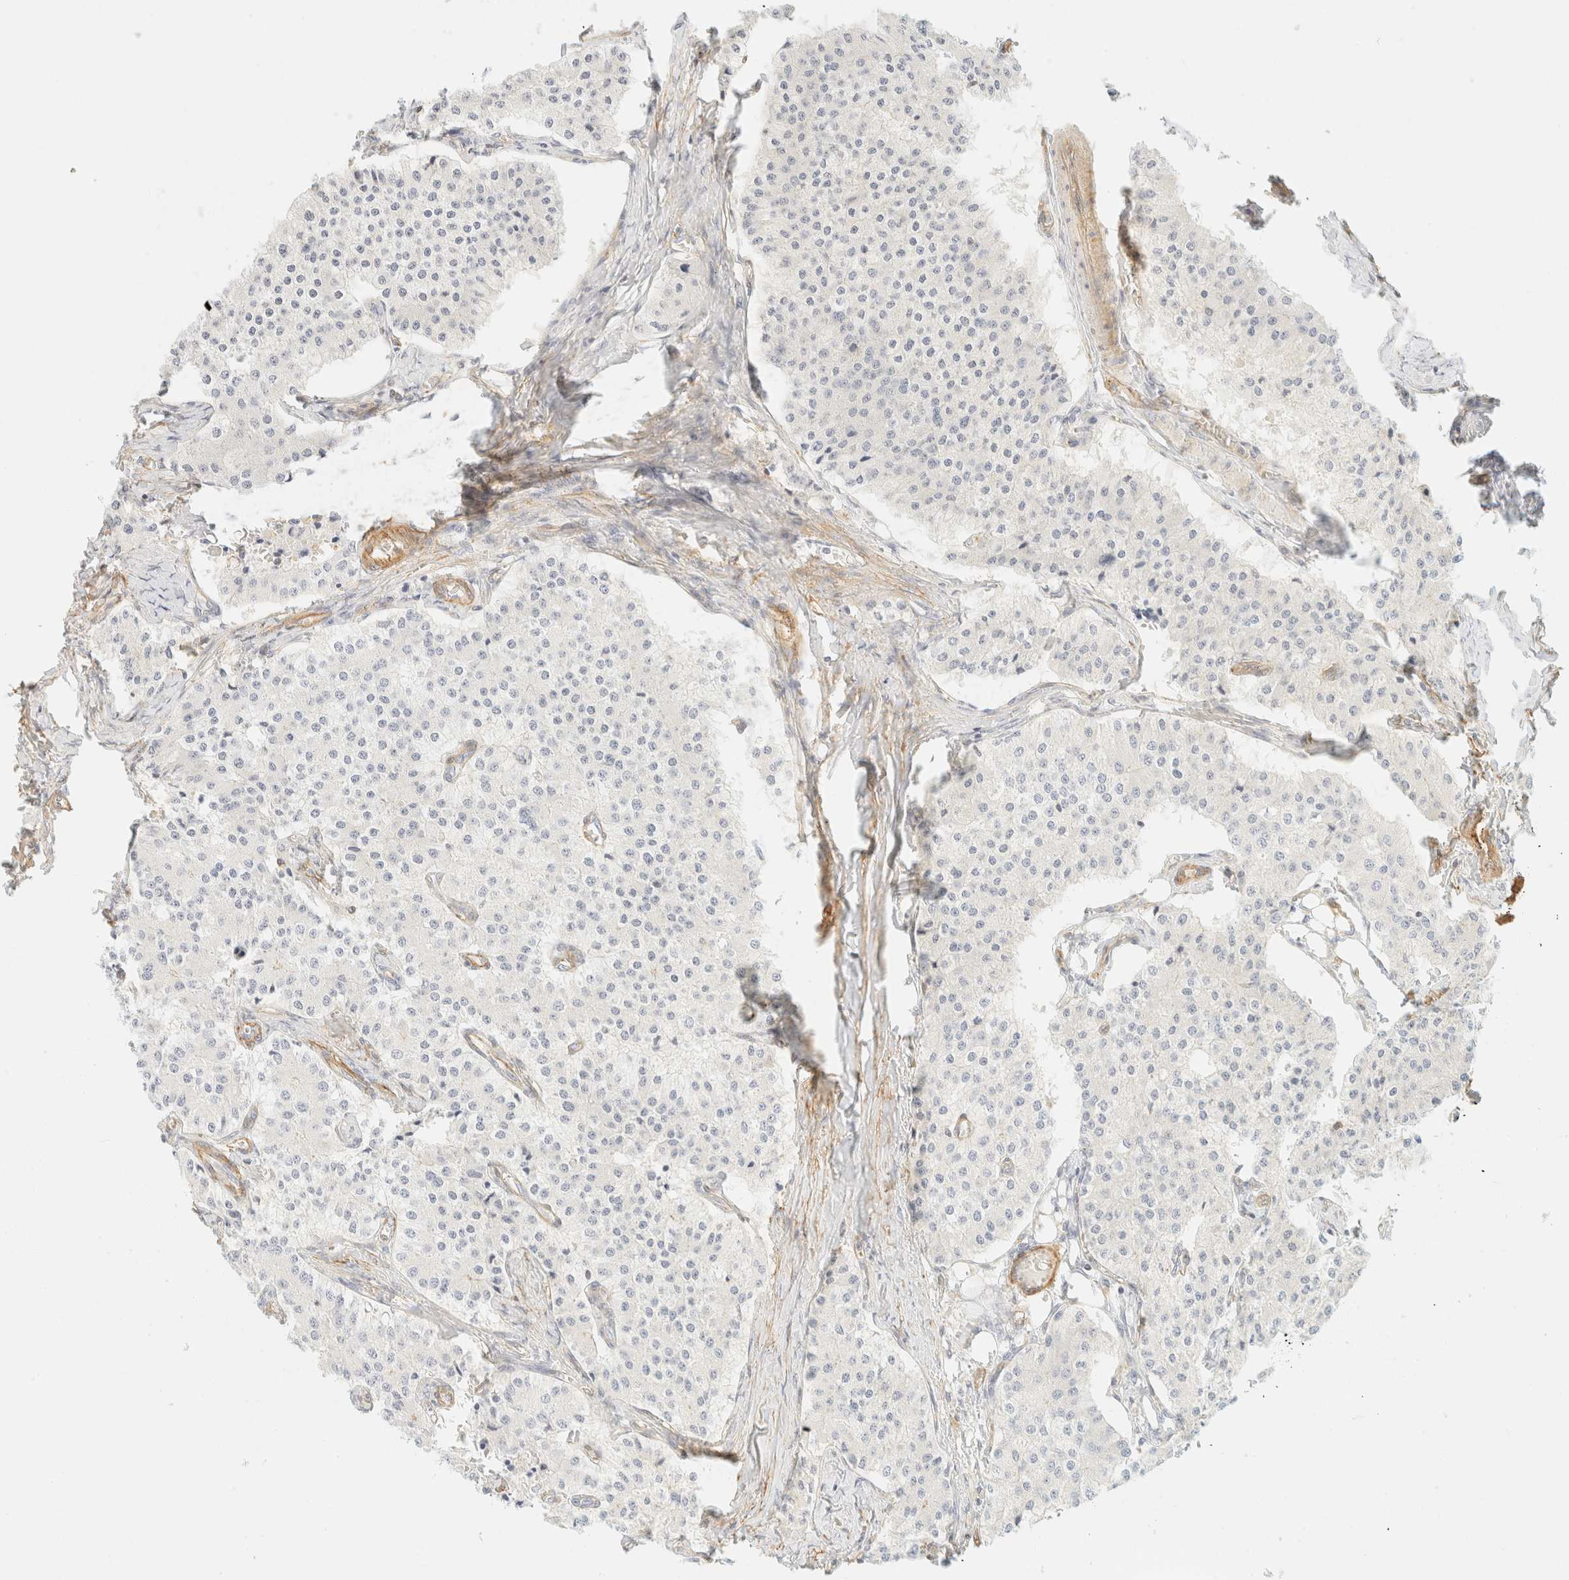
{"staining": {"intensity": "negative", "quantity": "none", "location": "none"}, "tissue": "carcinoid", "cell_type": "Tumor cells", "image_type": "cancer", "snomed": [{"axis": "morphology", "description": "Carcinoid, malignant, NOS"}, {"axis": "topography", "description": "Colon"}], "caption": "Carcinoid was stained to show a protein in brown. There is no significant positivity in tumor cells.", "gene": "OTOP2", "patient": {"sex": "female", "age": 52}}